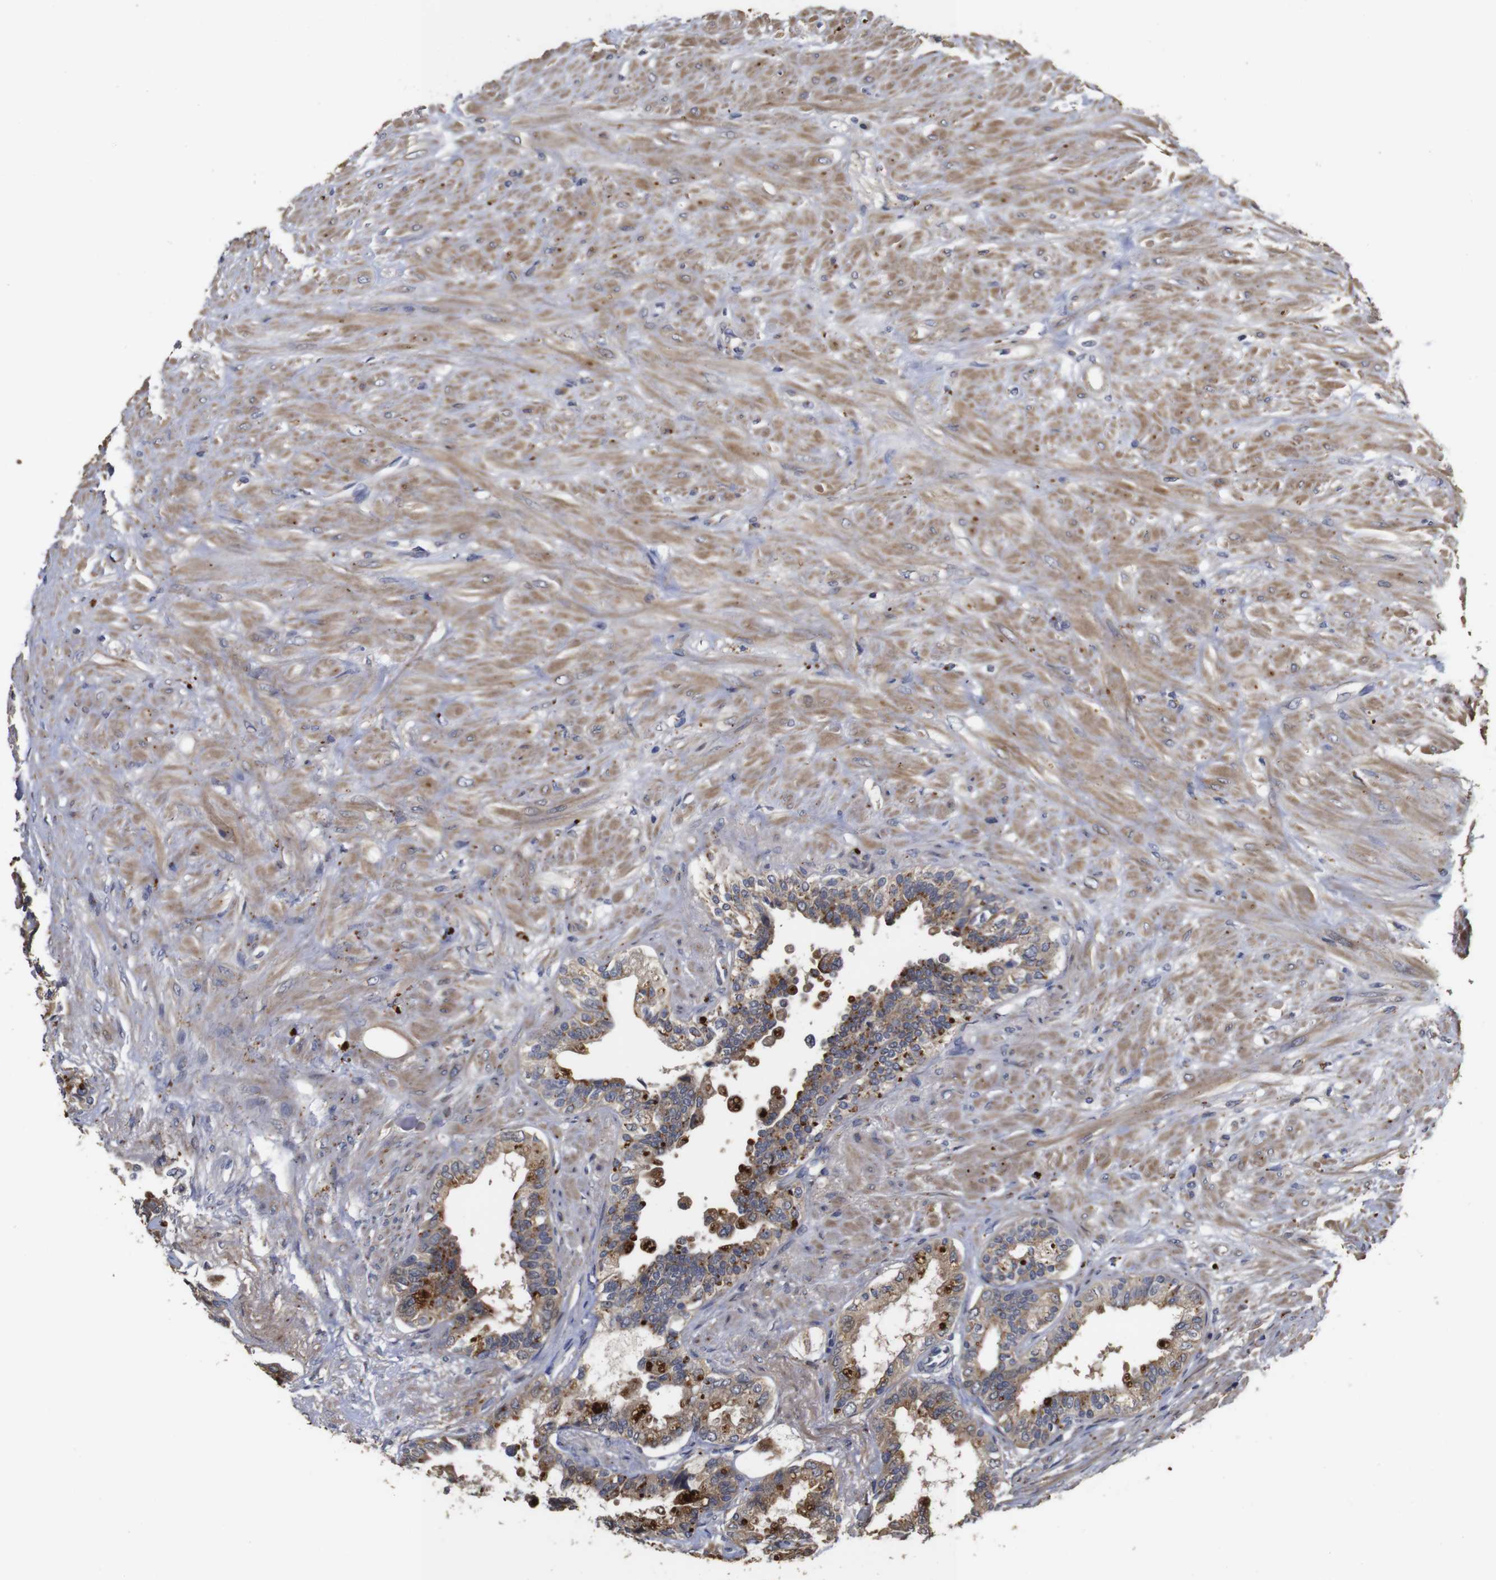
{"staining": {"intensity": "moderate", "quantity": ">75%", "location": "cytoplasmic/membranous"}, "tissue": "seminal vesicle", "cell_type": "Glandular cells", "image_type": "normal", "snomed": [{"axis": "morphology", "description": "Normal tissue, NOS"}, {"axis": "topography", "description": "Seminal veicle"}], "caption": "DAB immunohistochemical staining of unremarkable seminal vesicle displays moderate cytoplasmic/membranous protein staining in about >75% of glandular cells.", "gene": "PTPN14", "patient": {"sex": "male", "age": 61}}